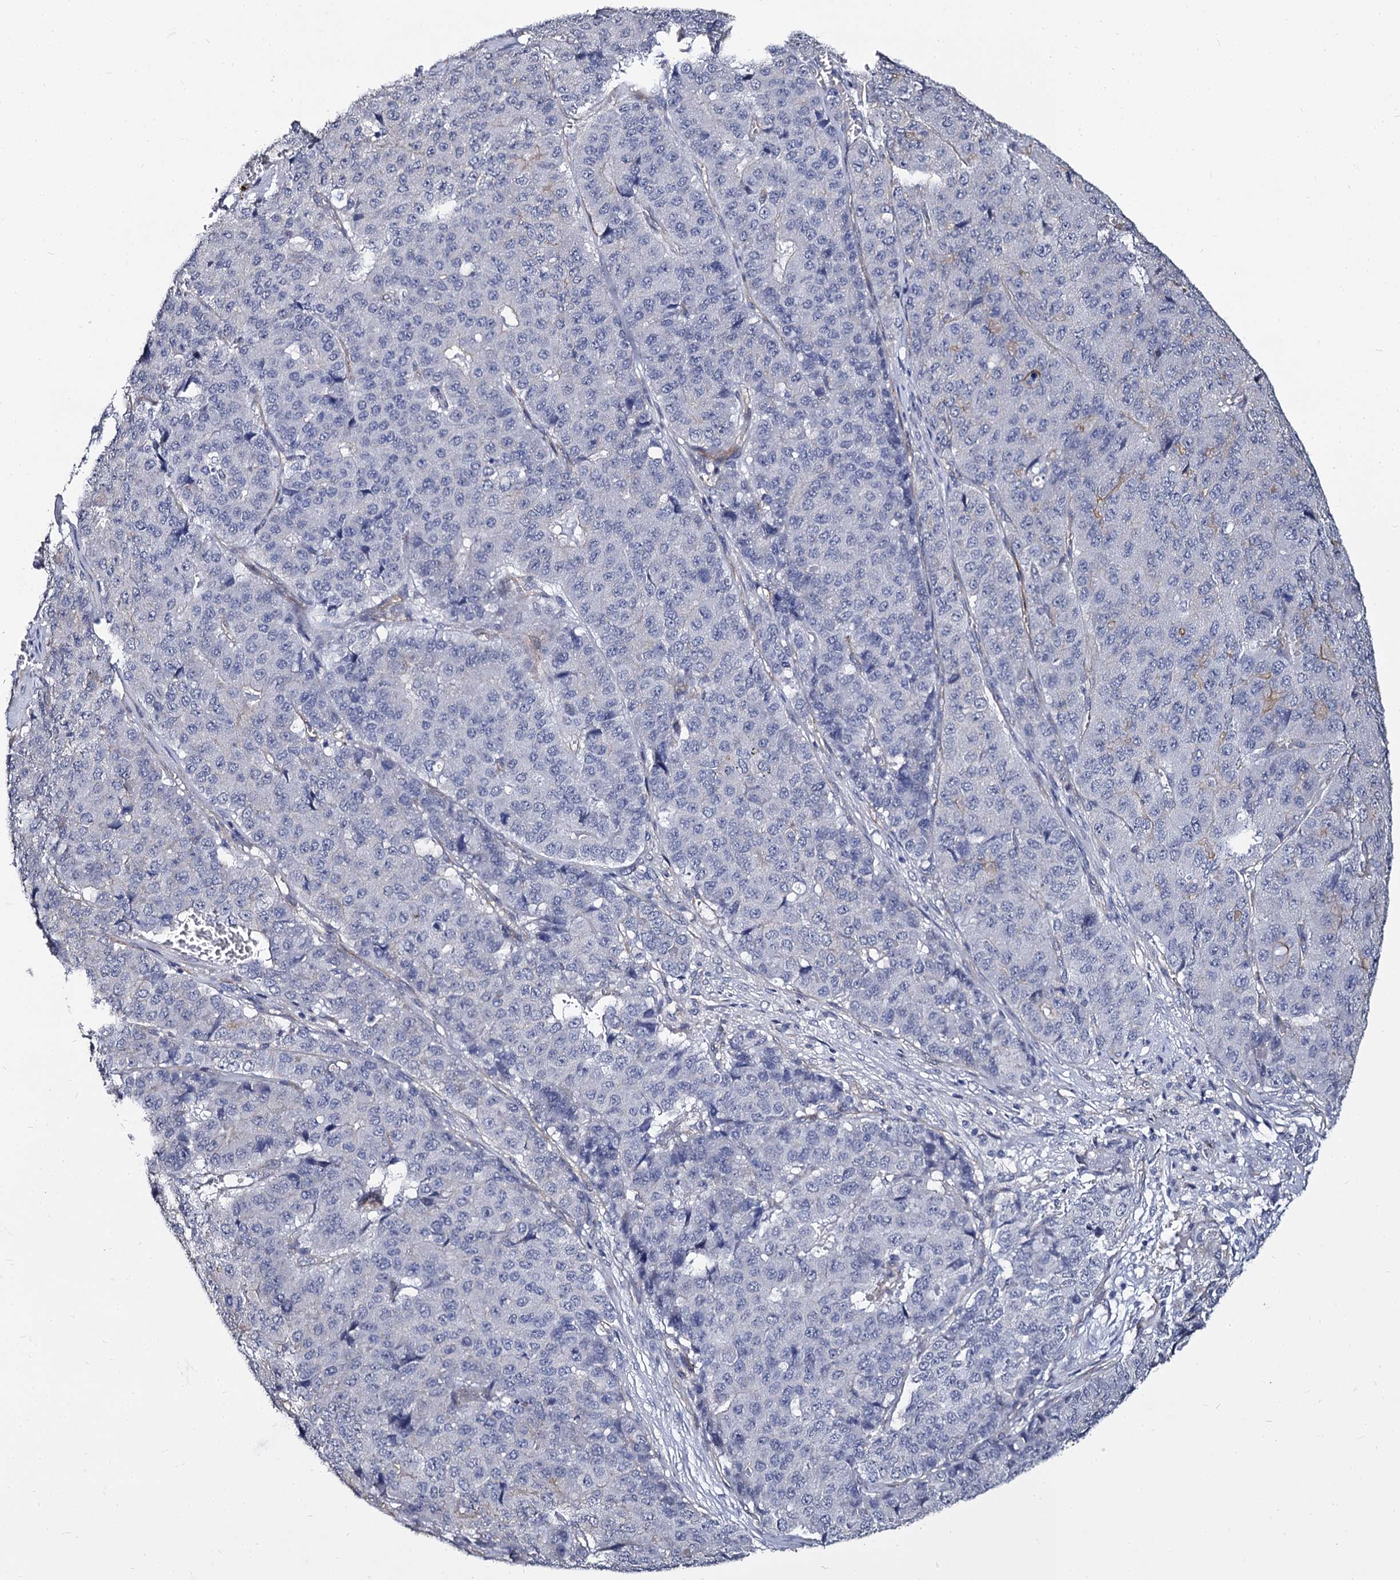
{"staining": {"intensity": "negative", "quantity": "none", "location": "none"}, "tissue": "pancreatic cancer", "cell_type": "Tumor cells", "image_type": "cancer", "snomed": [{"axis": "morphology", "description": "Adenocarcinoma, NOS"}, {"axis": "topography", "description": "Pancreas"}], "caption": "There is no significant expression in tumor cells of adenocarcinoma (pancreatic).", "gene": "CBFB", "patient": {"sex": "male", "age": 50}}